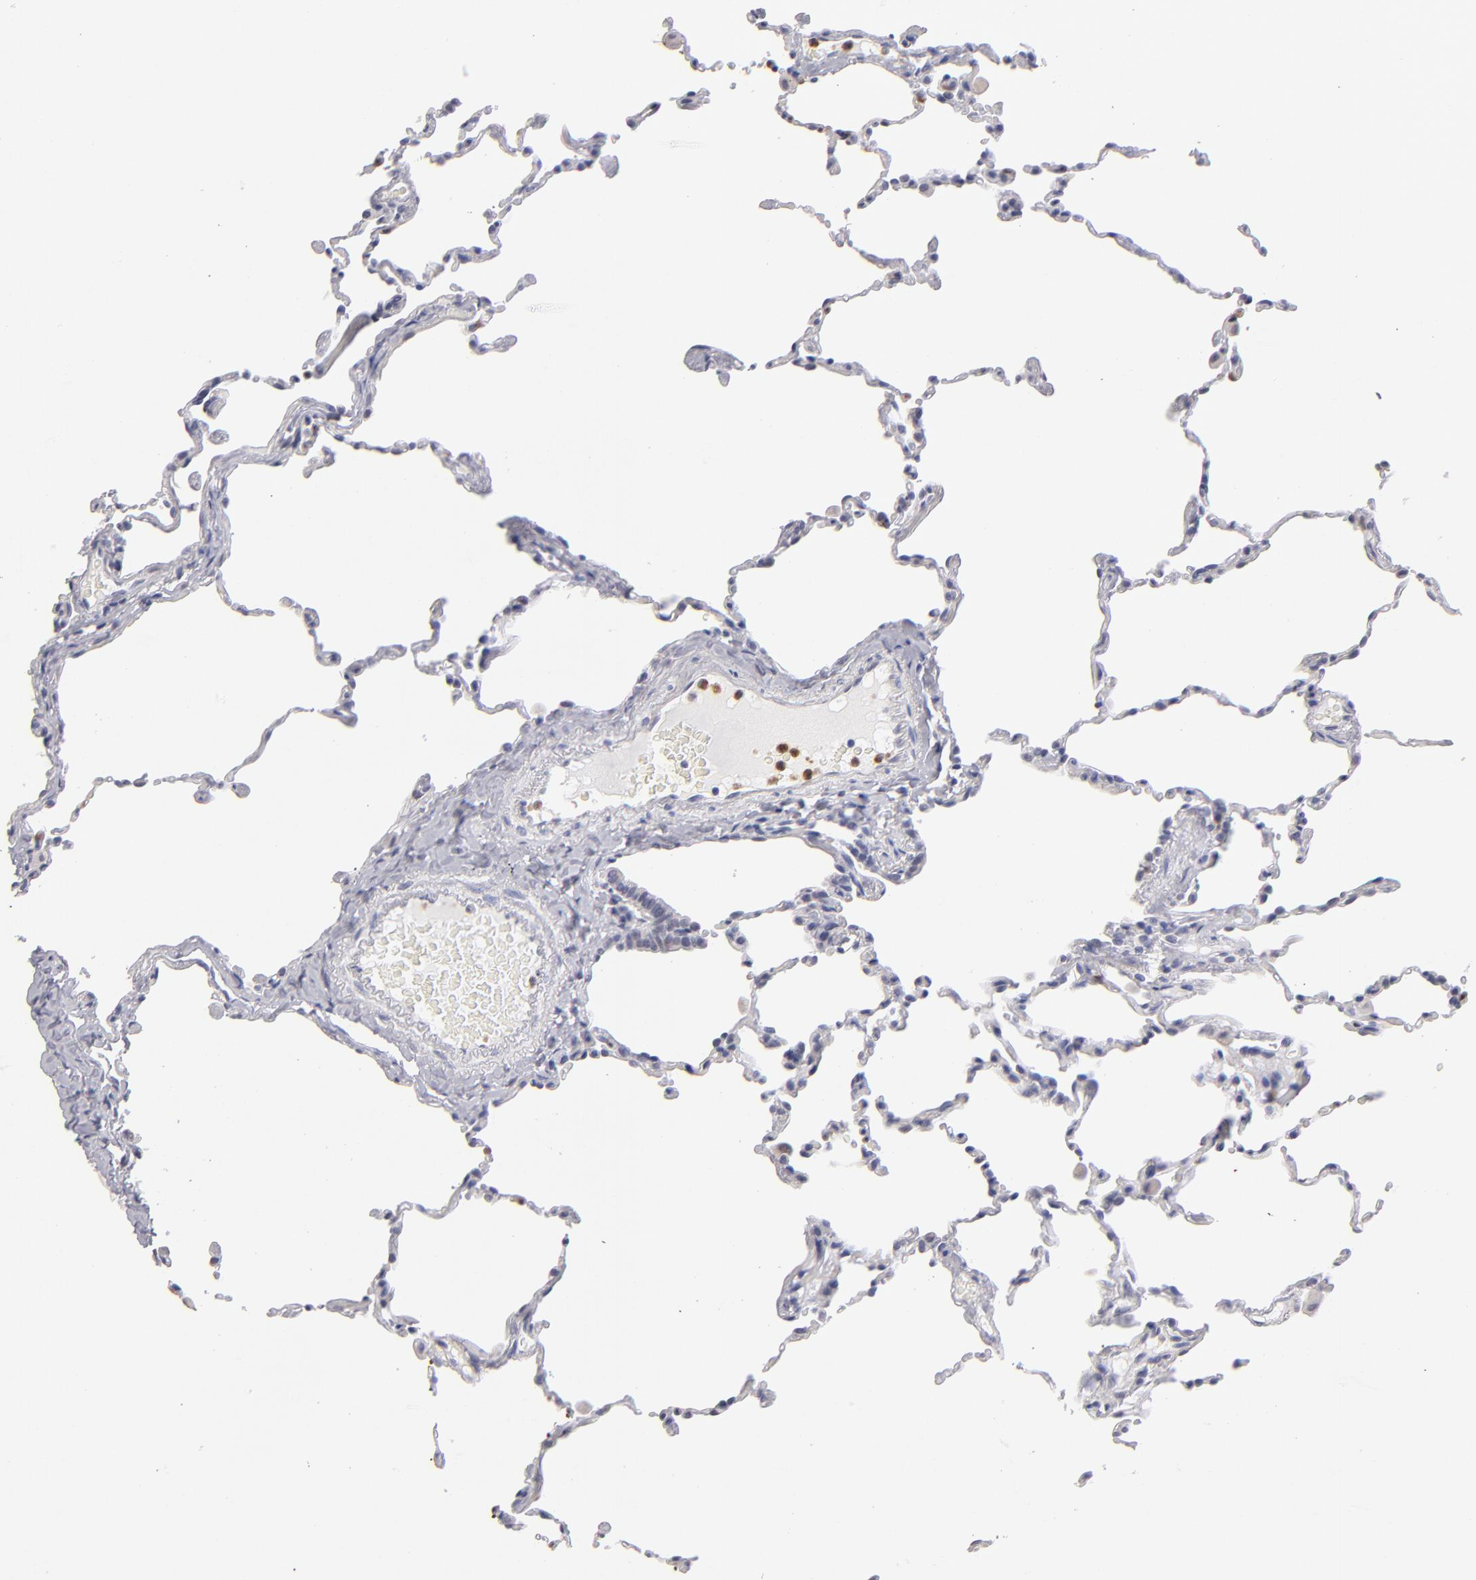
{"staining": {"intensity": "negative", "quantity": "none", "location": "none"}, "tissue": "lung", "cell_type": "Alveolar cells", "image_type": "normal", "snomed": [{"axis": "morphology", "description": "Normal tissue, NOS"}, {"axis": "topography", "description": "Lung"}], "caption": "There is no significant positivity in alveolar cells of lung. (DAB IHC, high magnification).", "gene": "MGAM", "patient": {"sex": "female", "age": 61}}